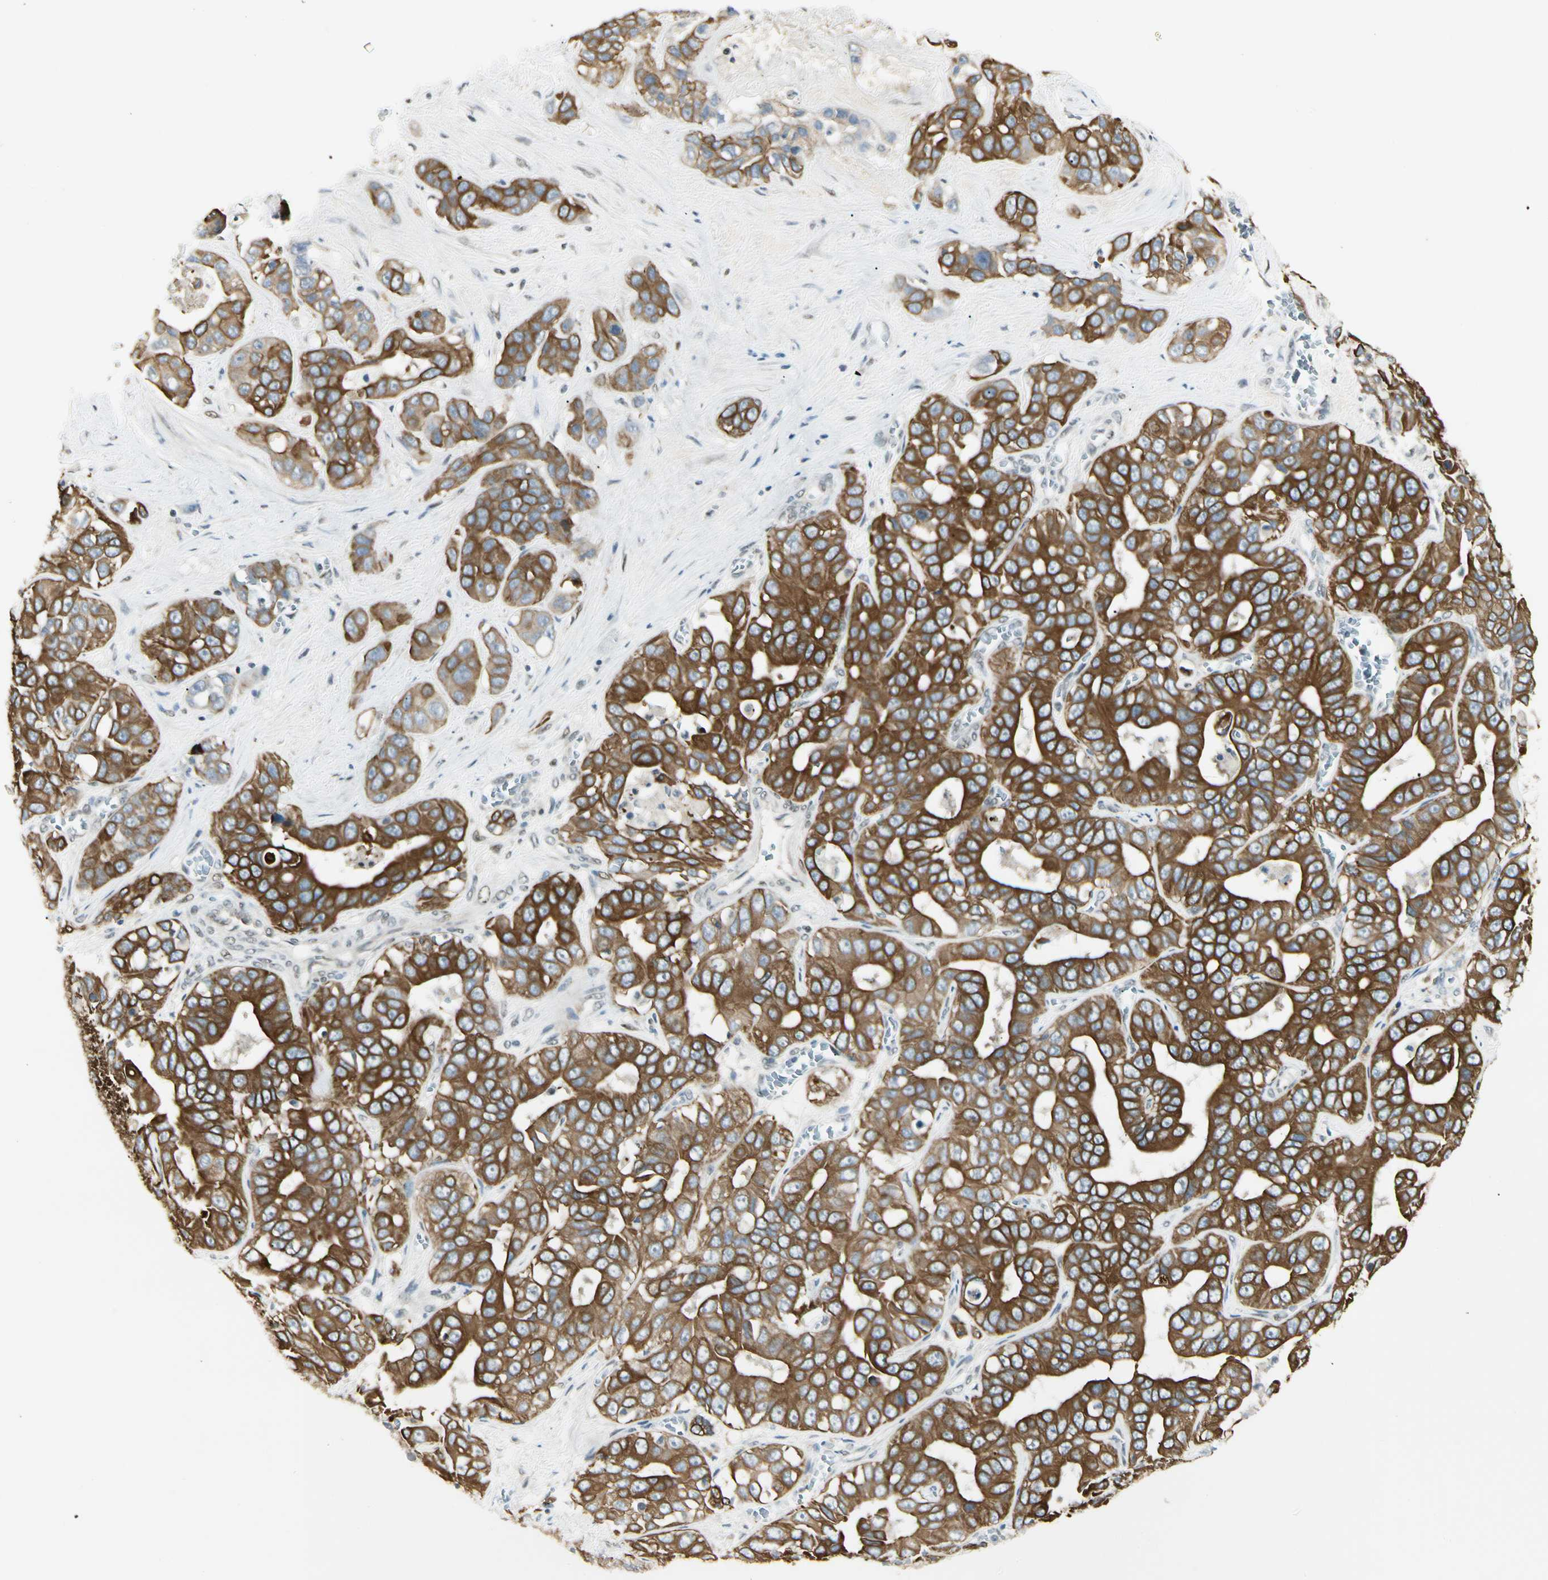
{"staining": {"intensity": "strong", "quantity": ">75%", "location": "cytoplasmic/membranous"}, "tissue": "liver cancer", "cell_type": "Tumor cells", "image_type": "cancer", "snomed": [{"axis": "morphology", "description": "Cholangiocarcinoma"}, {"axis": "topography", "description": "Liver"}], "caption": "Immunohistochemistry photomicrograph of human liver cancer stained for a protein (brown), which displays high levels of strong cytoplasmic/membranous expression in about >75% of tumor cells.", "gene": "ATXN1", "patient": {"sex": "female", "age": 52}}